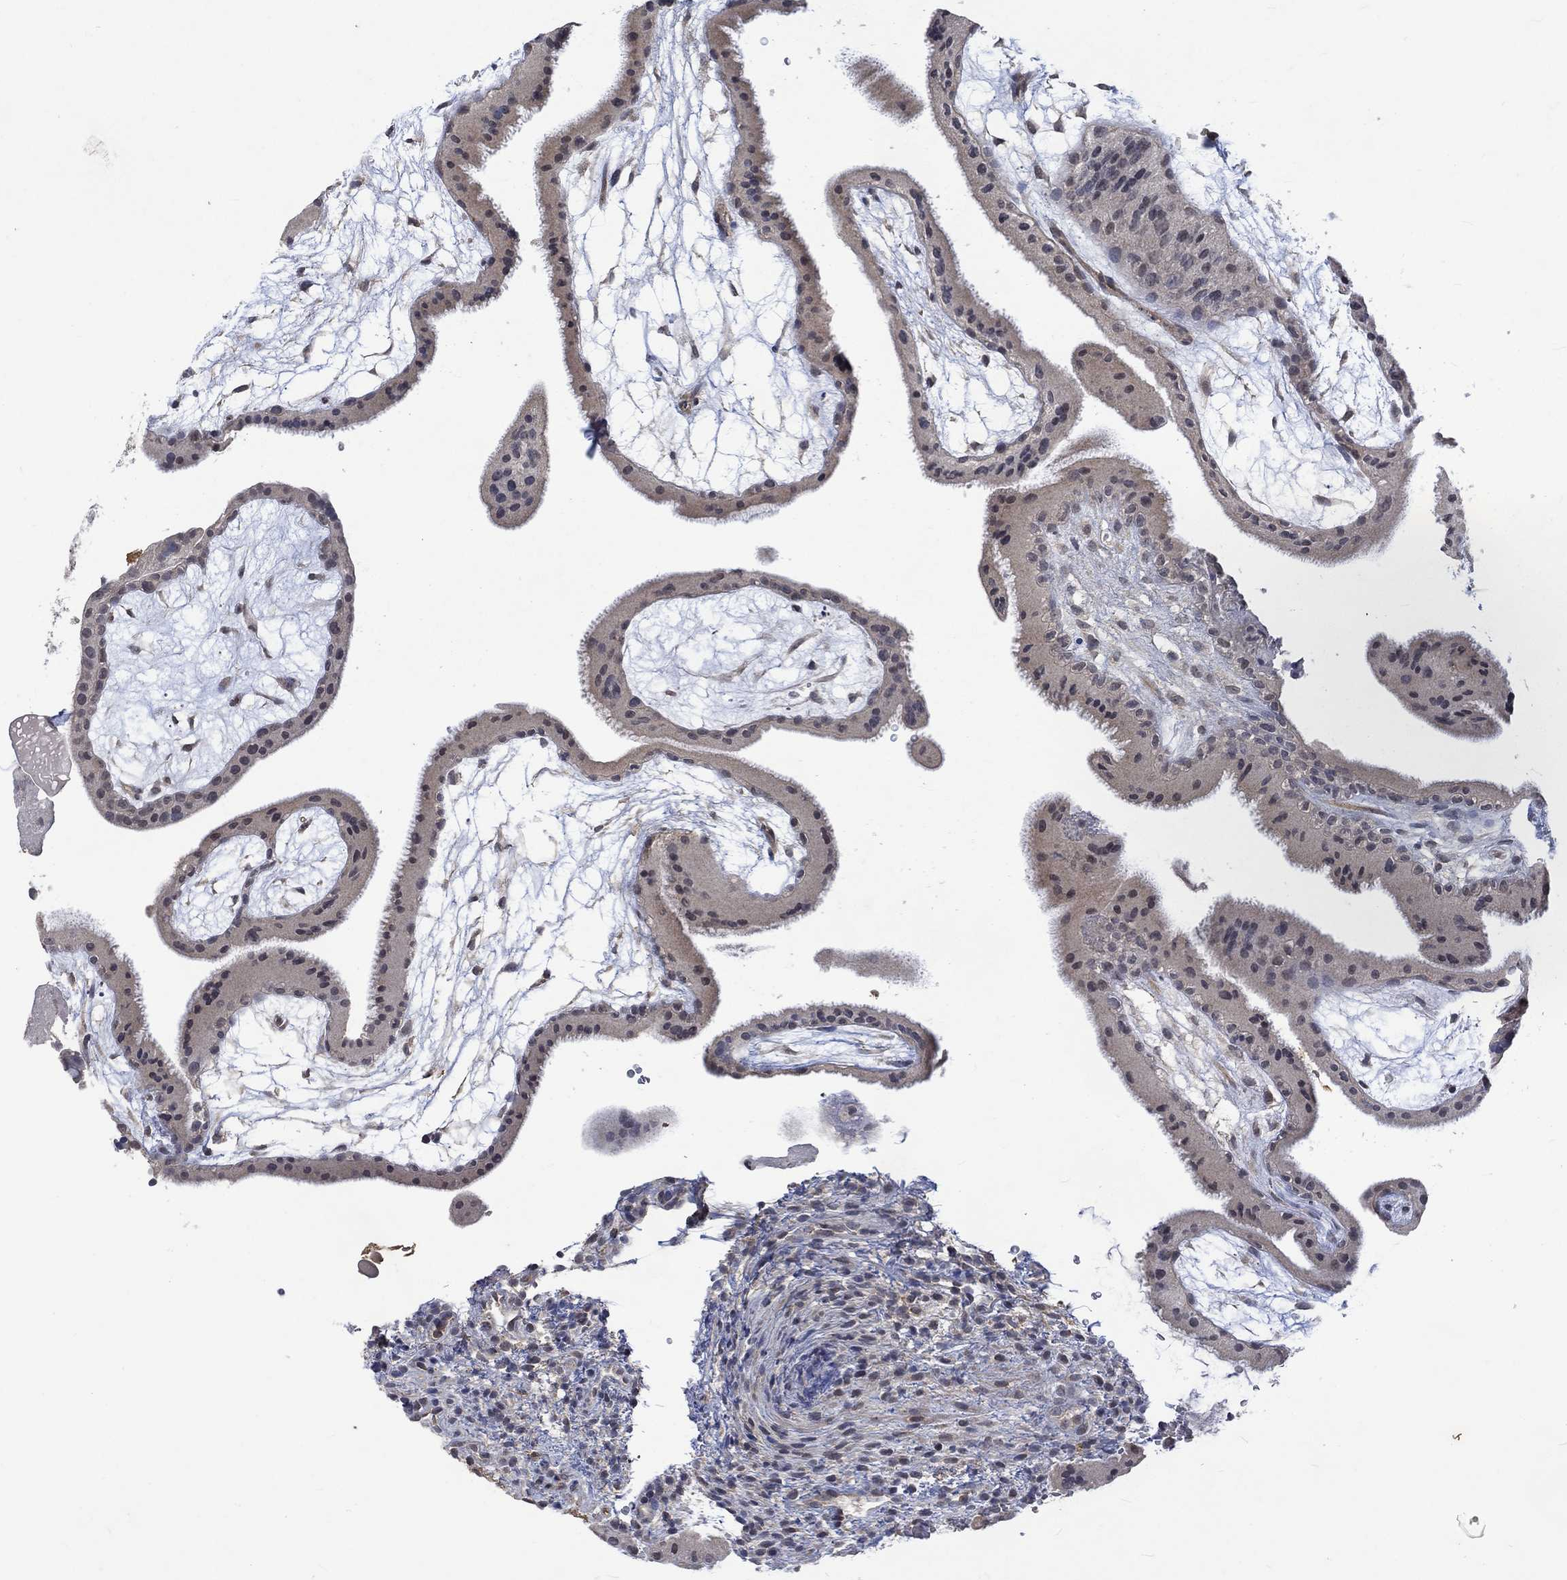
{"staining": {"intensity": "weak", "quantity": ">75%", "location": "cytoplasmic/membranous"}, "tissue": "placenta", "cell_type": "Decidual cells", "image_type": "normal", "snomed": [{"axis": "morphology", "description": "Normal tissue, NOS"}, {"axis": "topography", "description": "Placenta"}], "caption": "A low amount of weak cytoplasmic/membranous positivity is present in approximately >75% of decidual cells in normal placenta.", "gene": "GRIN2D", "patient": {"sex": "female", "age": 19}}